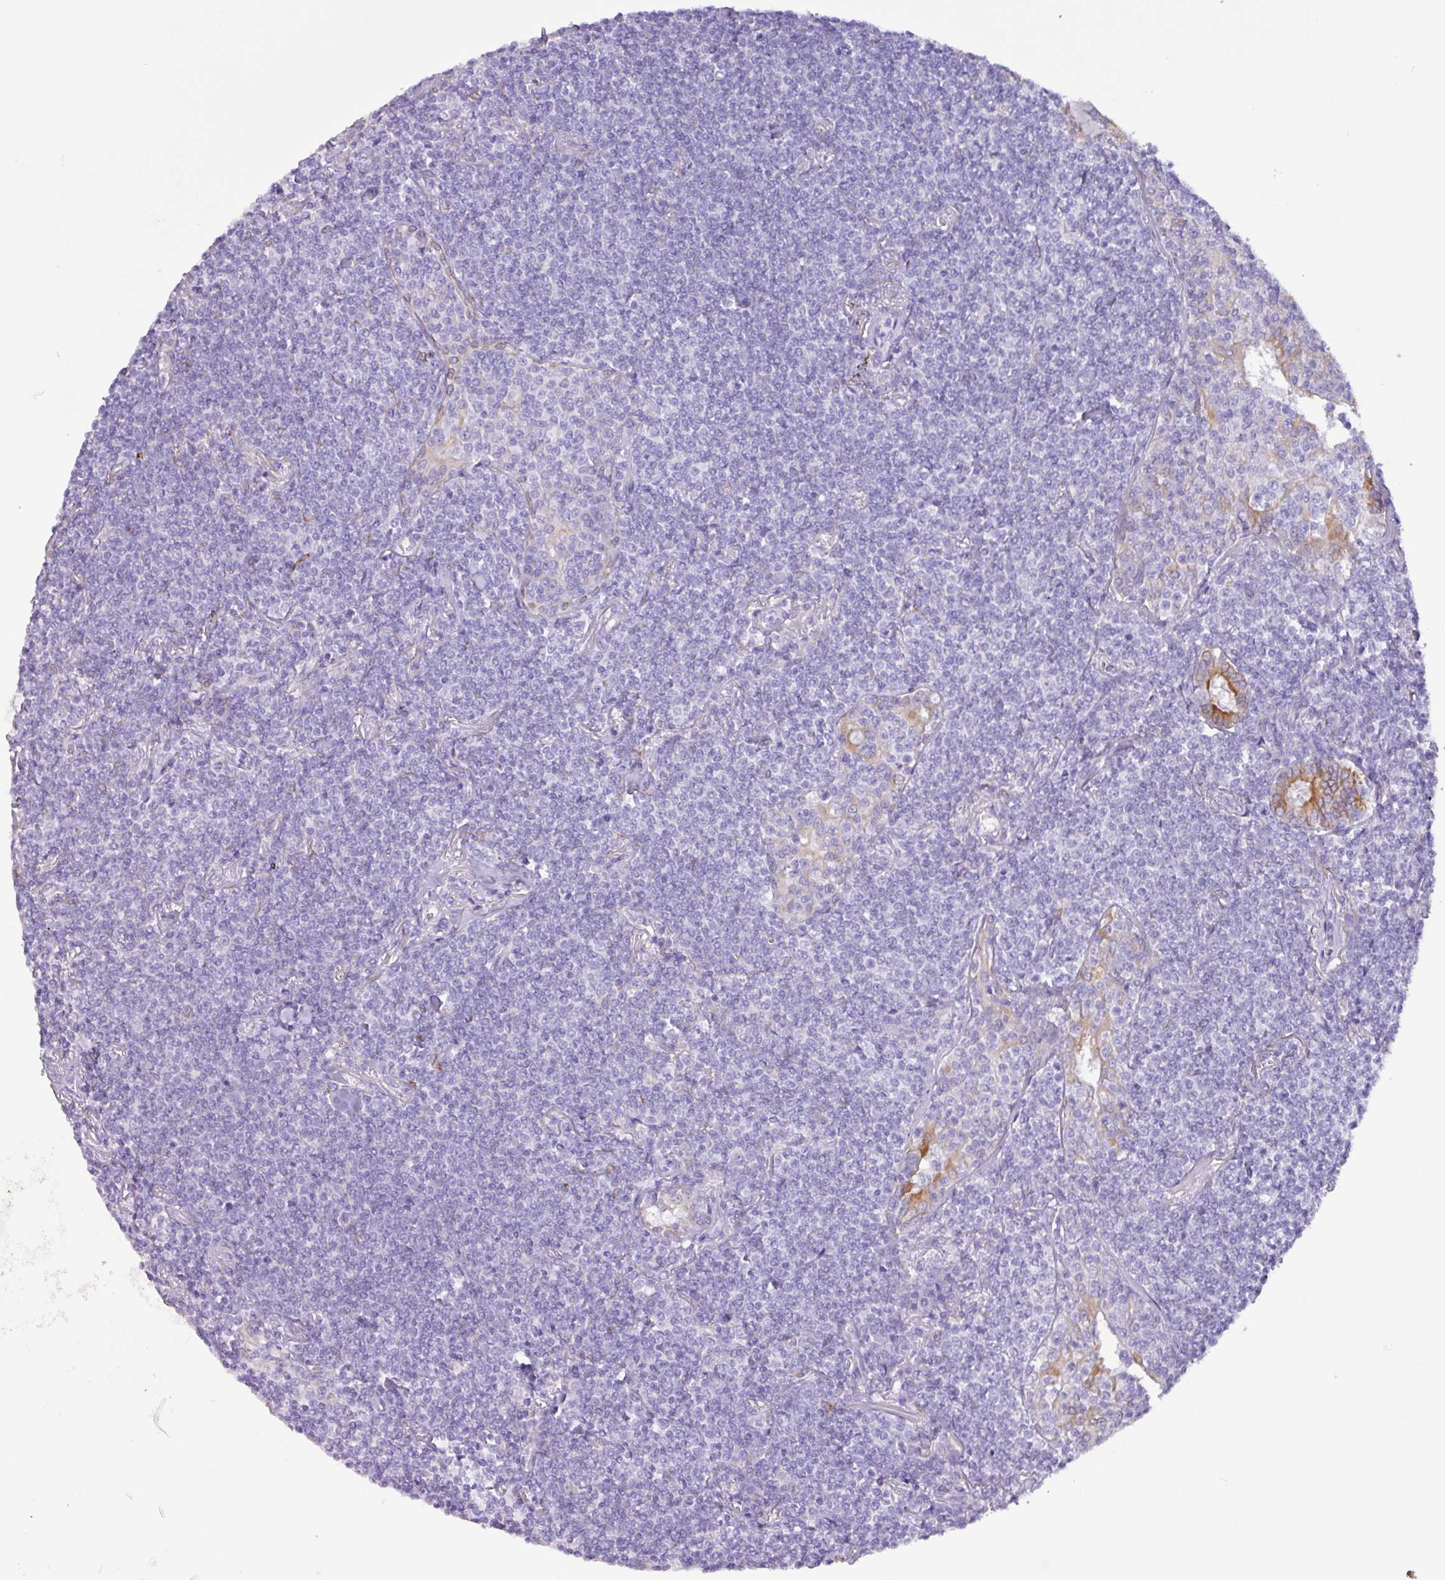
{"staining": {"intensity": "negative", "quantity": "none", "location": "none"}, "tissue": "lymphoma", "cell_type": "Tumor cells", "image_type": "cancer", "snomed": [{"axis": "morphology", "description": "Malignant lymphoma, non-Hodgkin's type, Low grade"}, {"axis": "topography", "description": "Lung"}], "caption": "This is an immunohistochemistry (IHC) micrograph of human low-grade malignant lymphoma, non-Hodgkin's type. There is no expression in tumor cells.", "gene": "SLC38A1", "patient": {"sex": "female", "age": 71}}